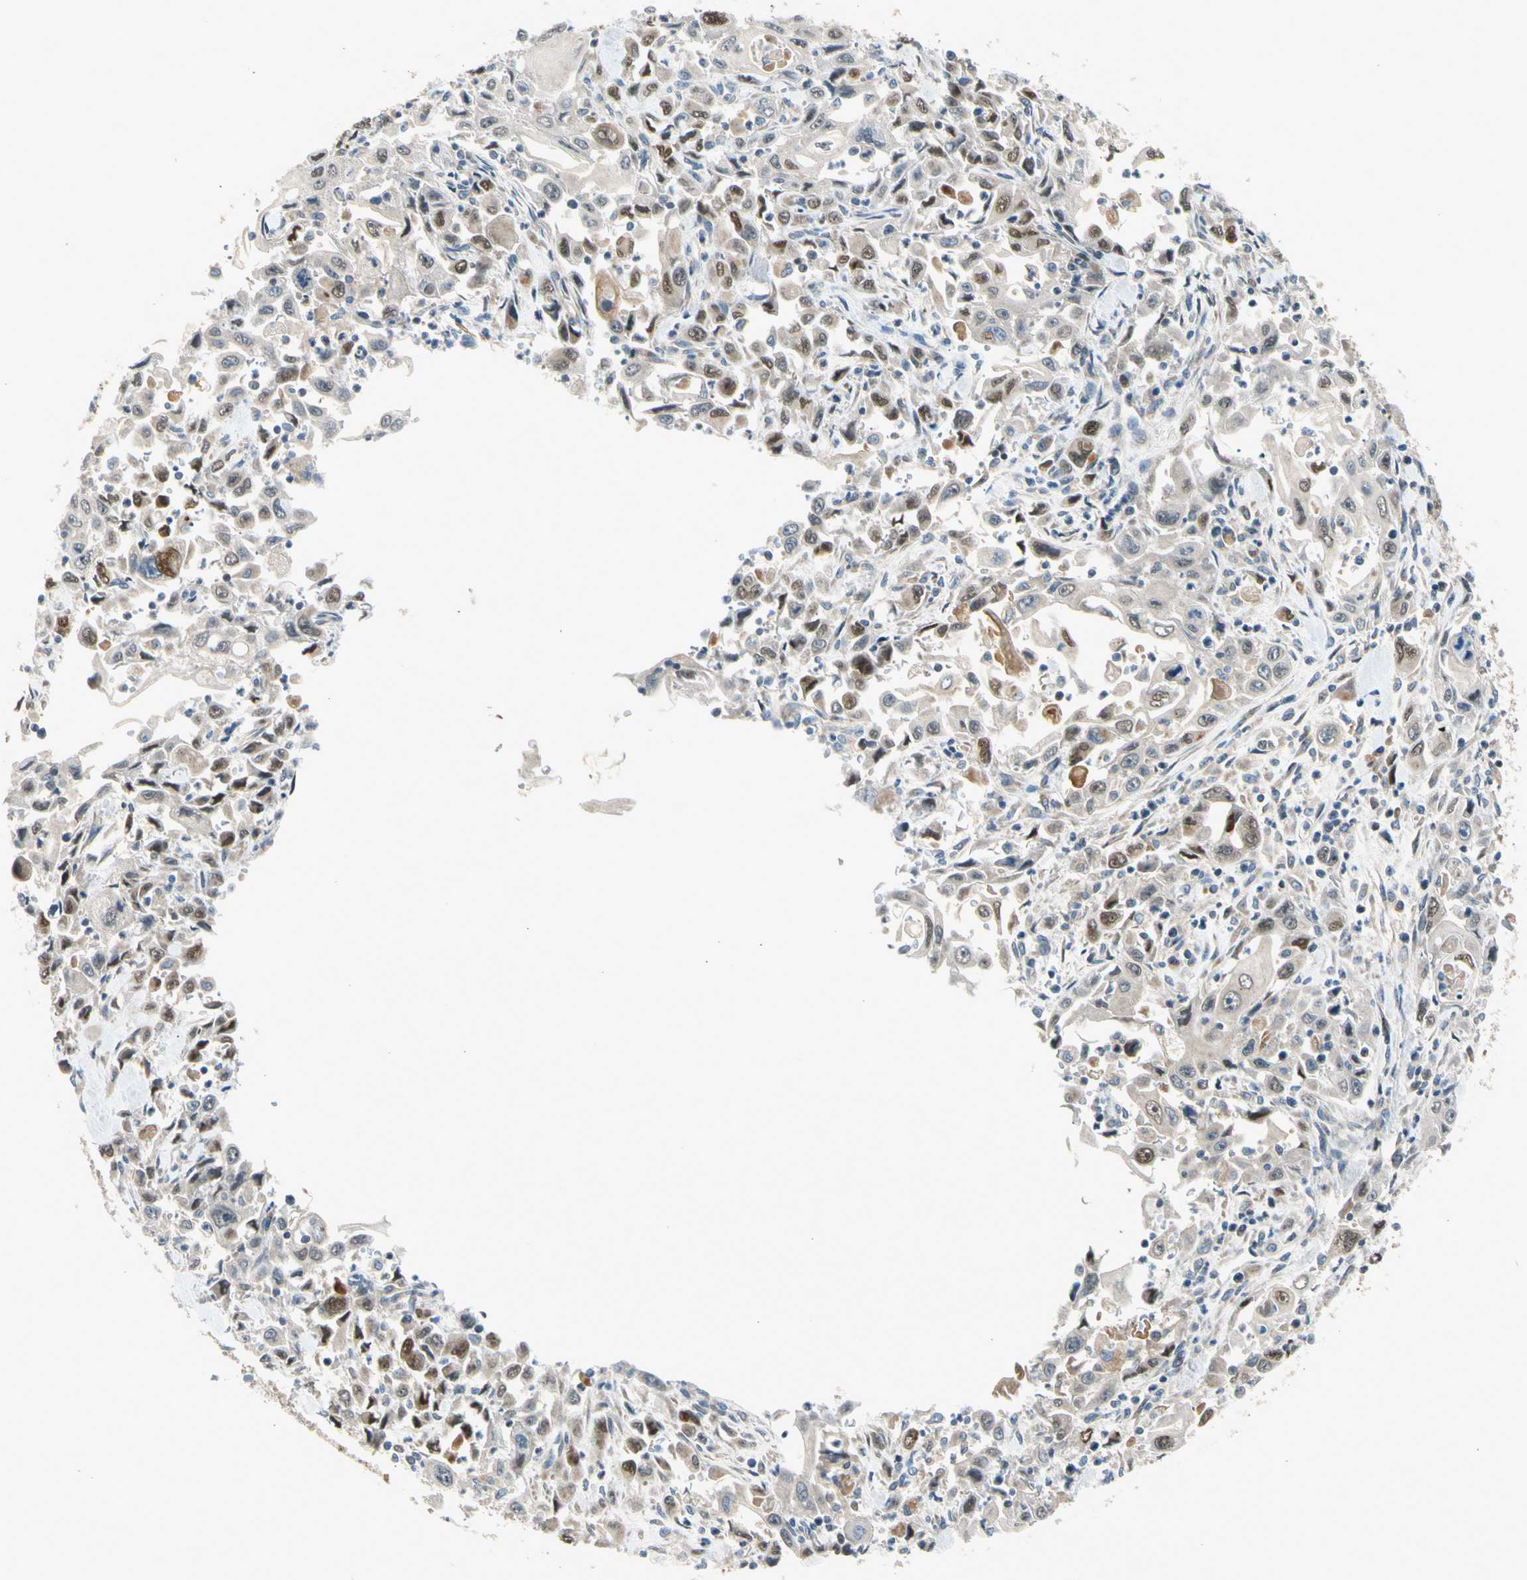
{"staining": {"intensity": "weak", "quantity": "25%-75%", "location": "cytoplasmic/membranous,nuclear"}, "tissue": "pancreatic cancer", "cell_type": "Tumor cells", "image_type": "cancer", "snomed": [{"axis": "morphology", "description": "Adenocarcinoma, NOS"}, {"axis": "topography", "description": "Pancreas"}], "caption": "The image reveals staining of pancreatic cancer, revealing weak cytoplasmic/membranous and nuclear protein staining (brown color) within tumor cells.", "gene": "NPHP3", "patient": {"sex": "male", "age": 70}}